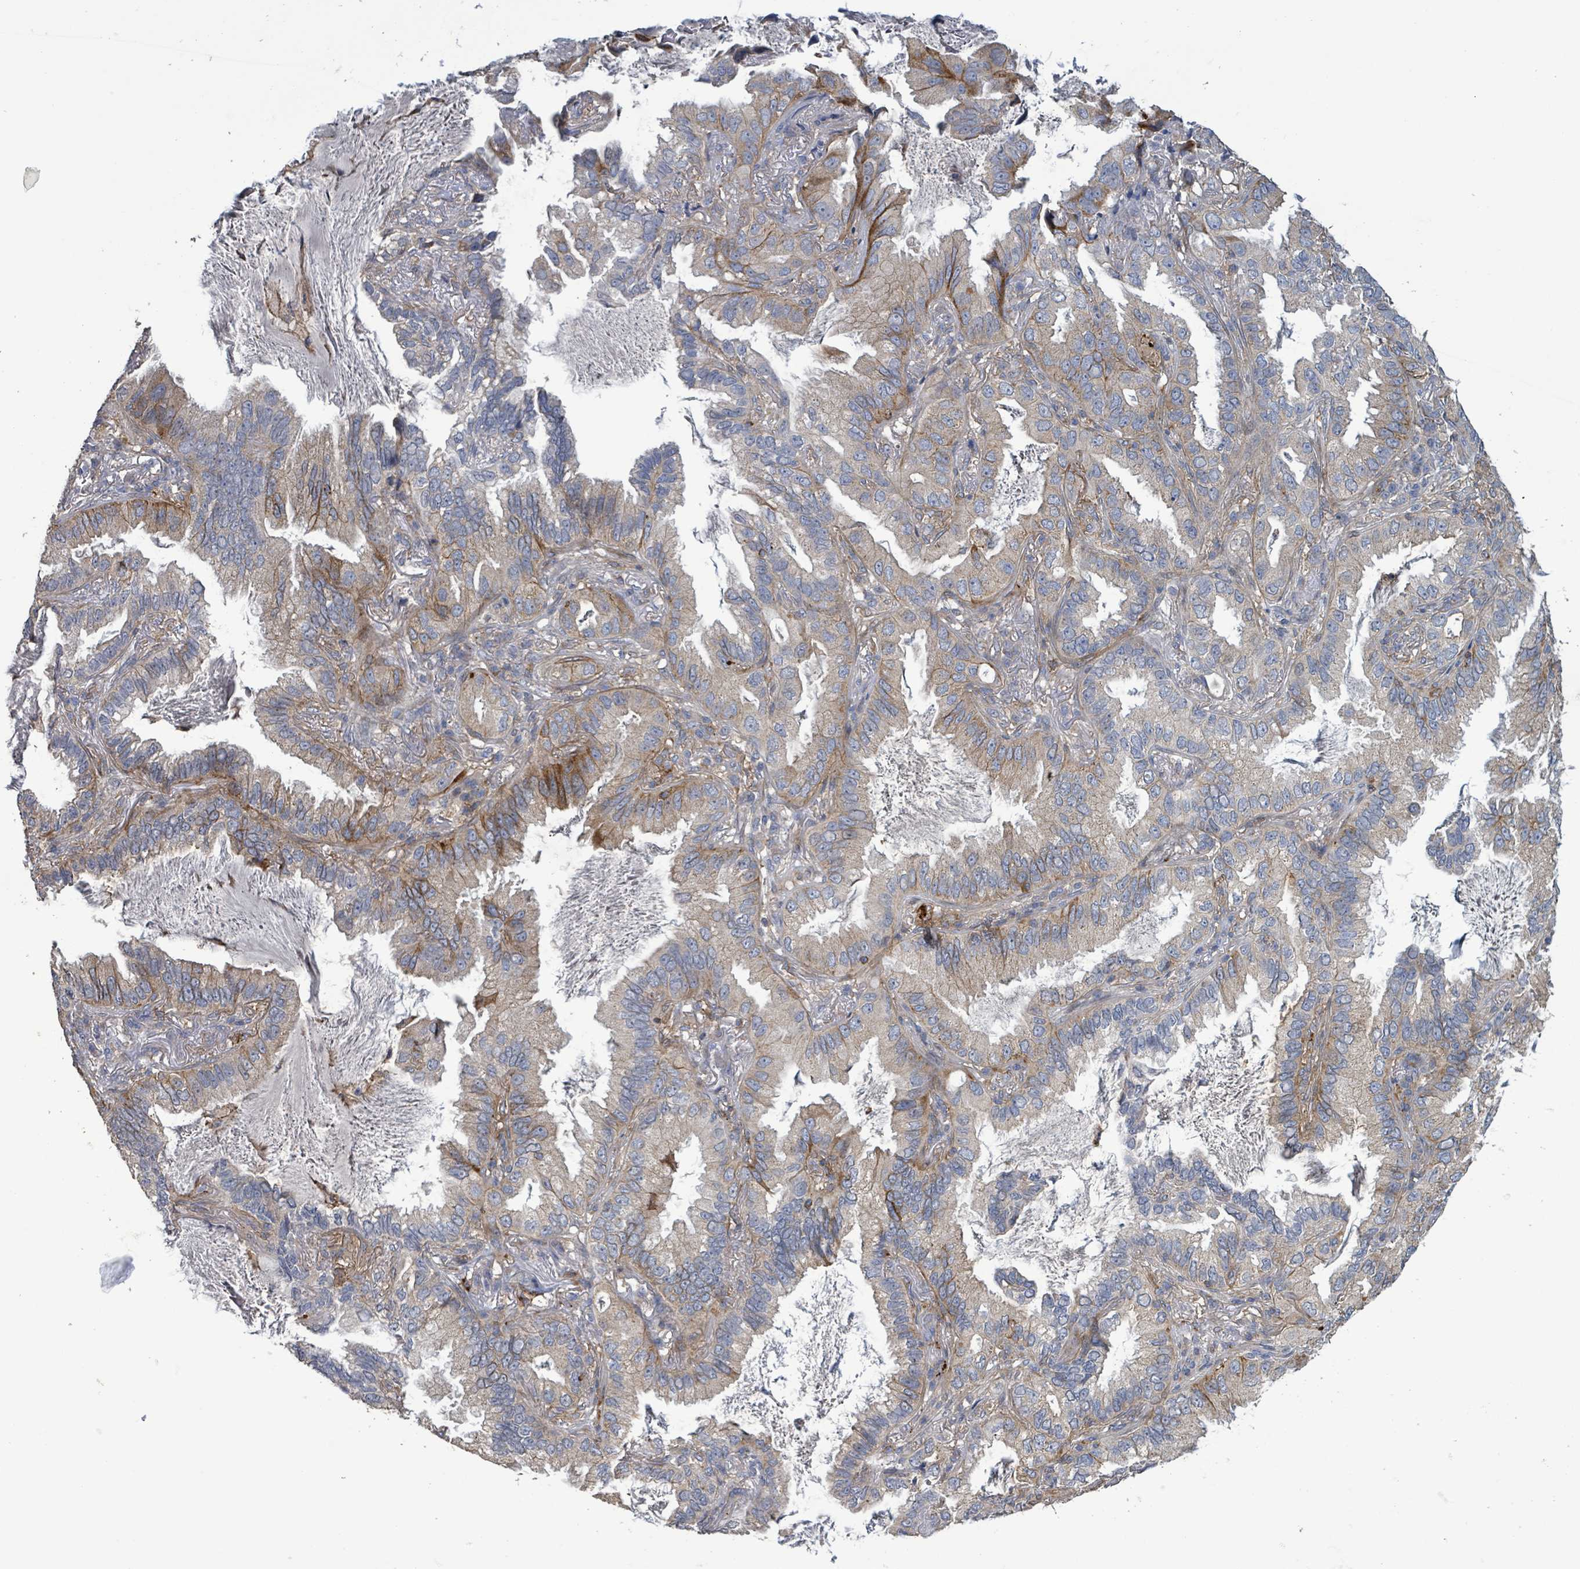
{"staining": {"intensity": "moderate", "quantity": "25%-75%", "location": "cytoplasmic/membranous"}, "tissue": "lung cancer", "cell_type": "Tumor cells", "image_type": "cancer", "snomed": [{"axis": "morphology", "description": "Adenocarcinoma, NOS"}, {"axis": "topography", "description": "Lung"}], "caption": "Human lung cancer (adenocarcinoma) stained with a protein marker shows moderate staining in tumor cells.", "gene": "PLAAT1", "patient": {"sex": "female", "age": 69}}